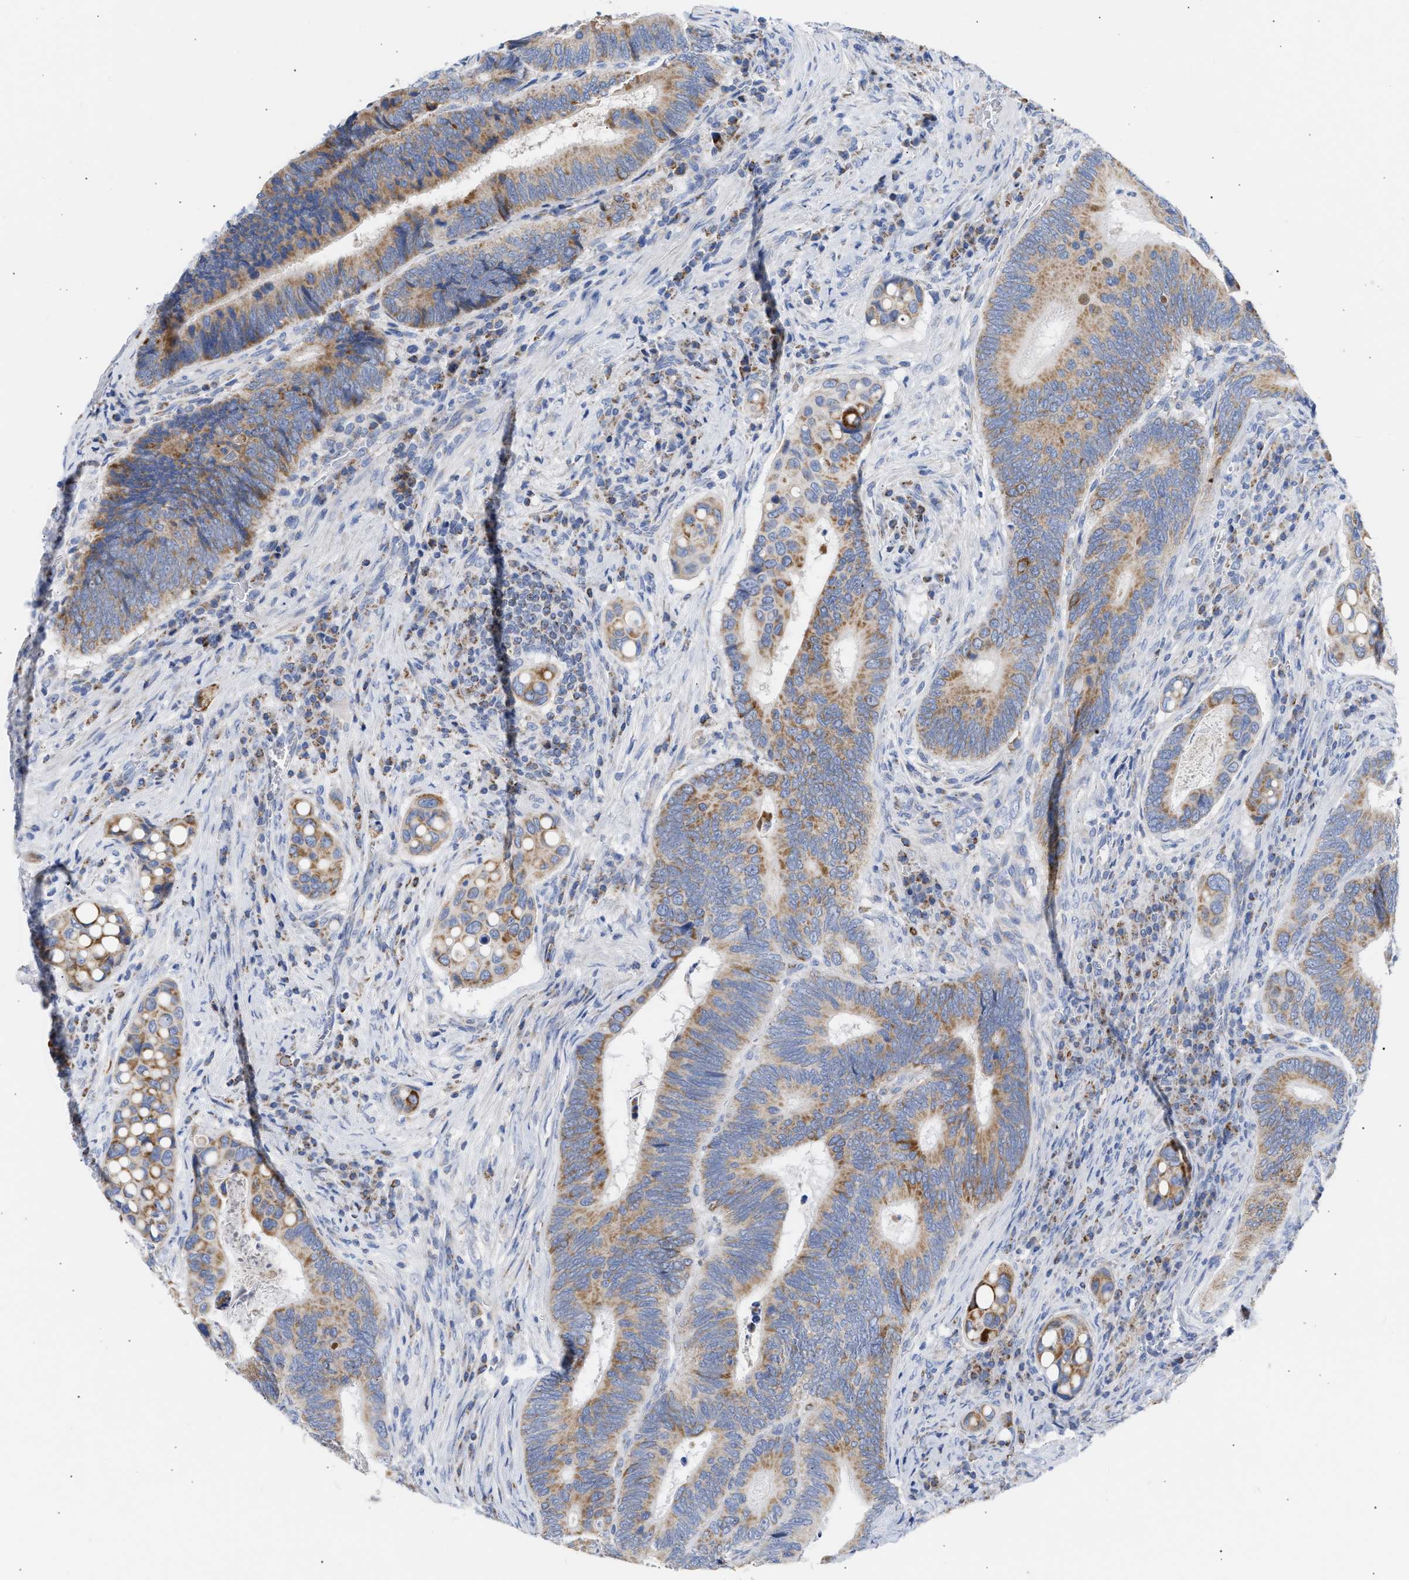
{"staining": {"intensity": "moderate", "quantity": ">75%", "location": "cytoplasmic/membranous"}, "tissue": "colorectal cancer", "cell_type": "Tumor cells", "image_type": "cancer", "snomed": [{"axis": "morphology", "description": "Inflammation, NOS"}, {"axis": "morphology", "description": "Adenocarcinoma, NOS"}, {"axis": "topography", "description": "Colon"}], "caption": "This photomicrograph shows IHC staining of colorectal cancer (adenocarcinoma), with medium moderate cytoplasmic/membranous staining in approximately >75% of tumor cells.", "gene": "ACOT13", "patient": {"sex": "male", "age": 72}}